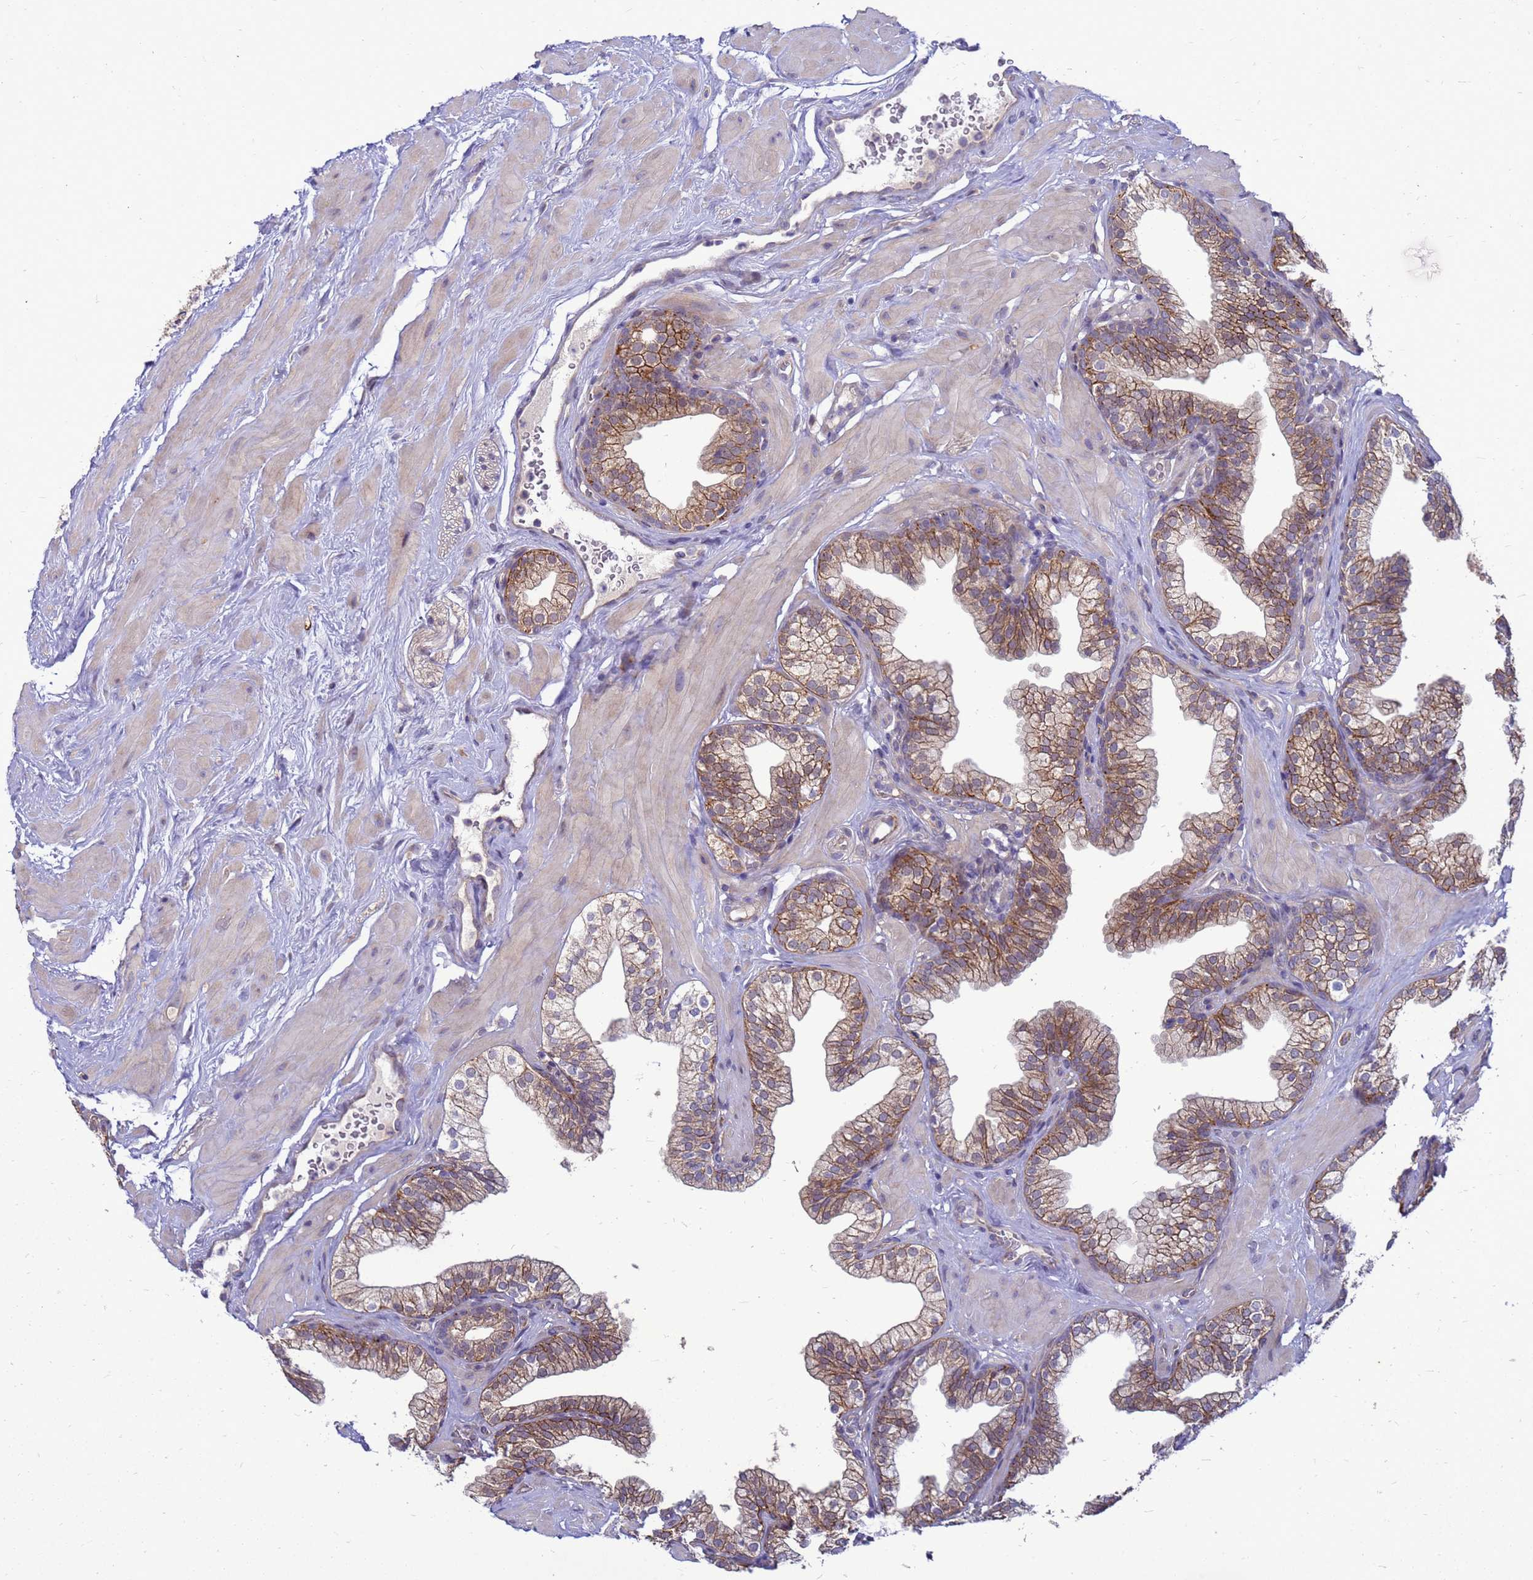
{"staining": {"intensity": "moderate", "quantity": ">75%", "location": "cytoplasmic/membranous"}, "tissue": "prostate", "cell_type": "Glandular cells", "image_type": "normal", "snomed": [{"axis": "morphology", "description": "Normal tissue, NOS"}, {"axis": "morphology", "description": "Urothelial carcinoma, Low grade"}, {"axis": "topography", "description": "Urinary bladder"}, {"axis": "topography", "description": "Prostate"}], "caption": "IHC (DAB) staining of benign human prostate demonstrates moderate cytoplasmic/membranous protein staining in approximately >75% of glandular cells.", "gene": "ENOPH1", "patient": {"sex": "male", "age": 60}}